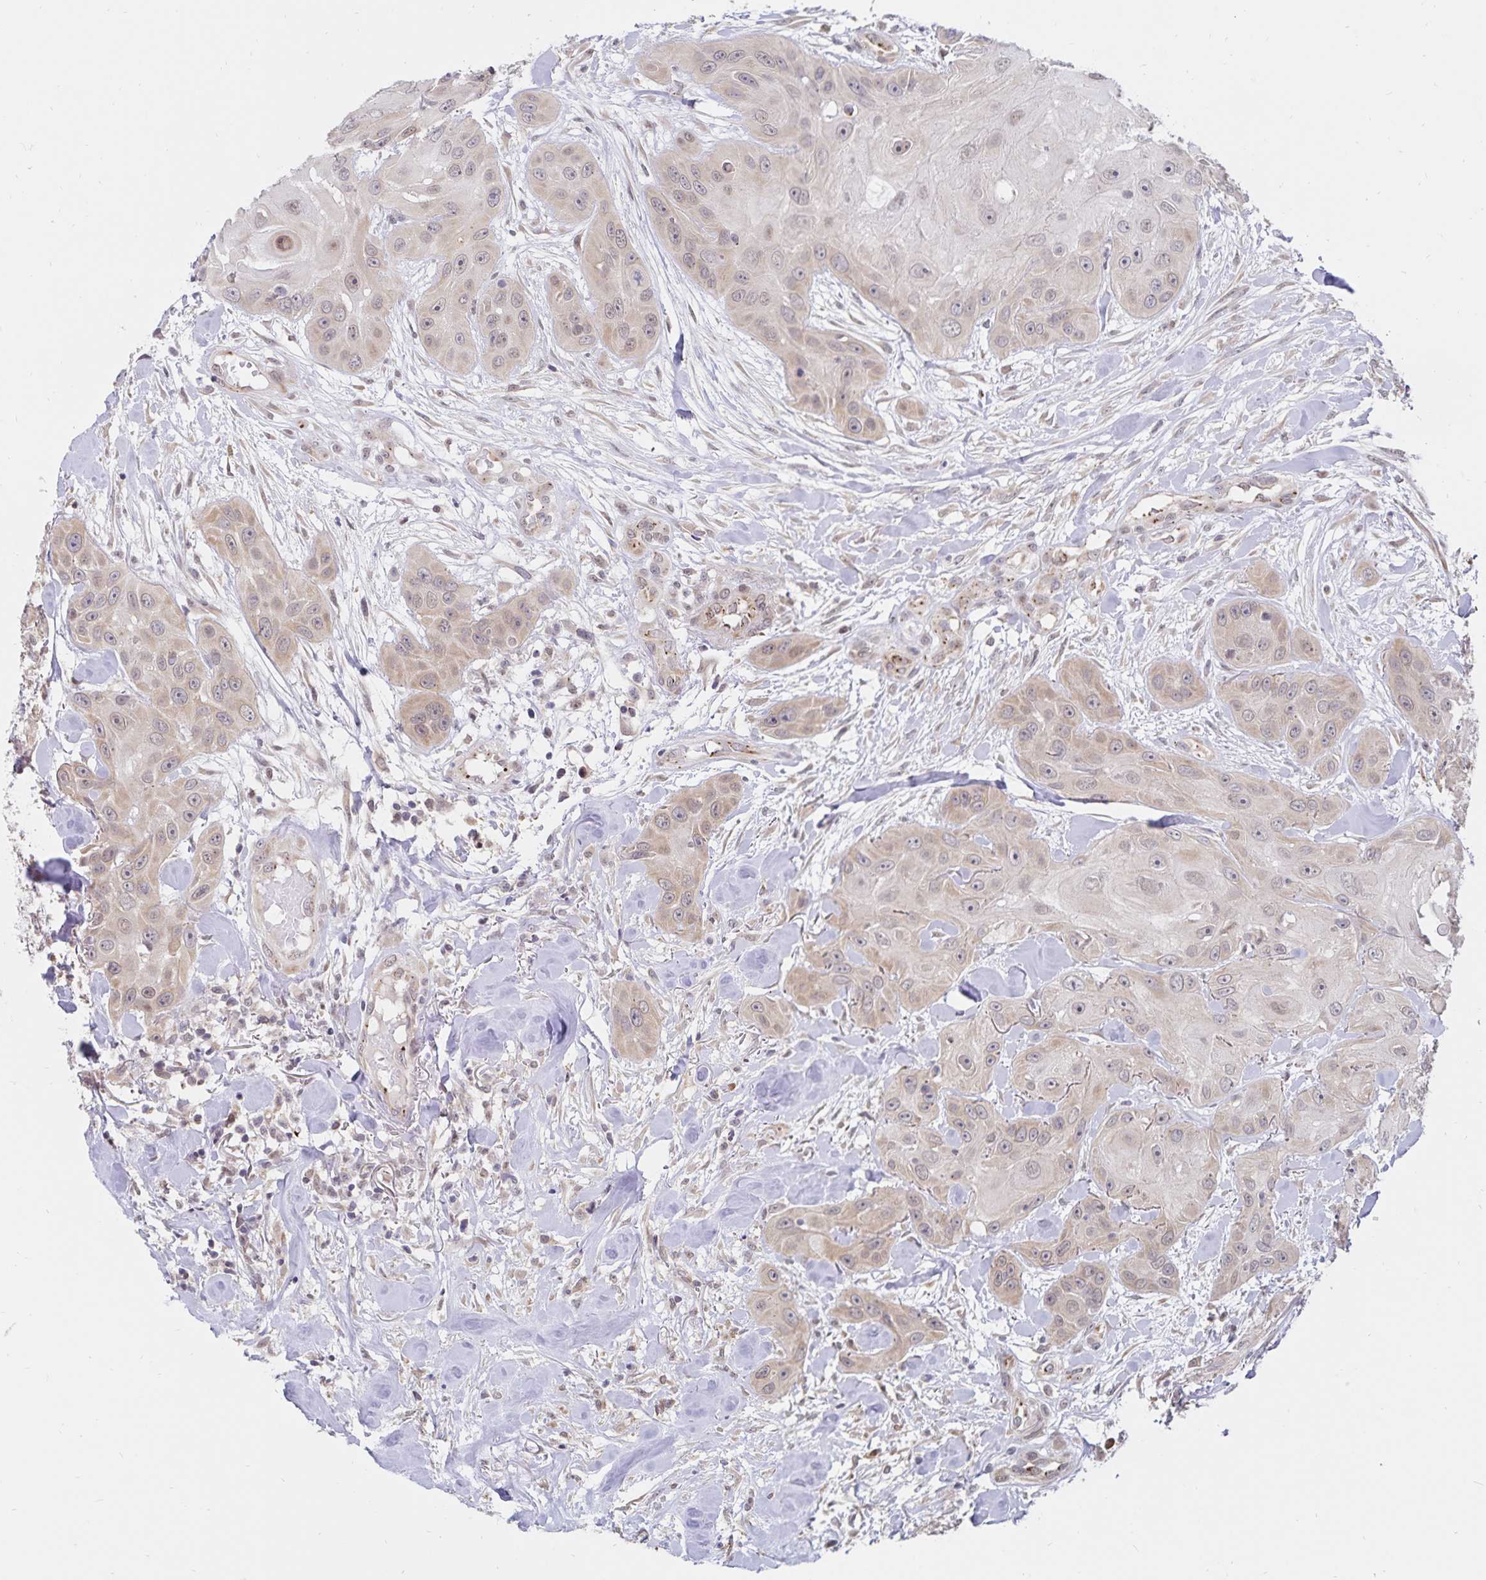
{"staining": {"intensity": "weak", "quantity": ">75%", "location": "cytoplasmic/membranous"}, "tissue": "head and neck cancer", "cell_type": "Tumor cells", "image_type": "cancer", "snomed": [{"axis": "morphology", "description": "Squamous cell carcinoma, NOS"}, {"axis": "topography", "description": "Oral tissue"}, {"axis": "topography", "description": "Head-Neck"}], "caption": "Brown immunohistochemical staining in head and neck squamous cell carcinoma reveals weak cytoplasmic/membranous positivity in about >75% of tumor cells.", "gene": "ATP2A2", "patient": {"sex": "male", "age": 77}}